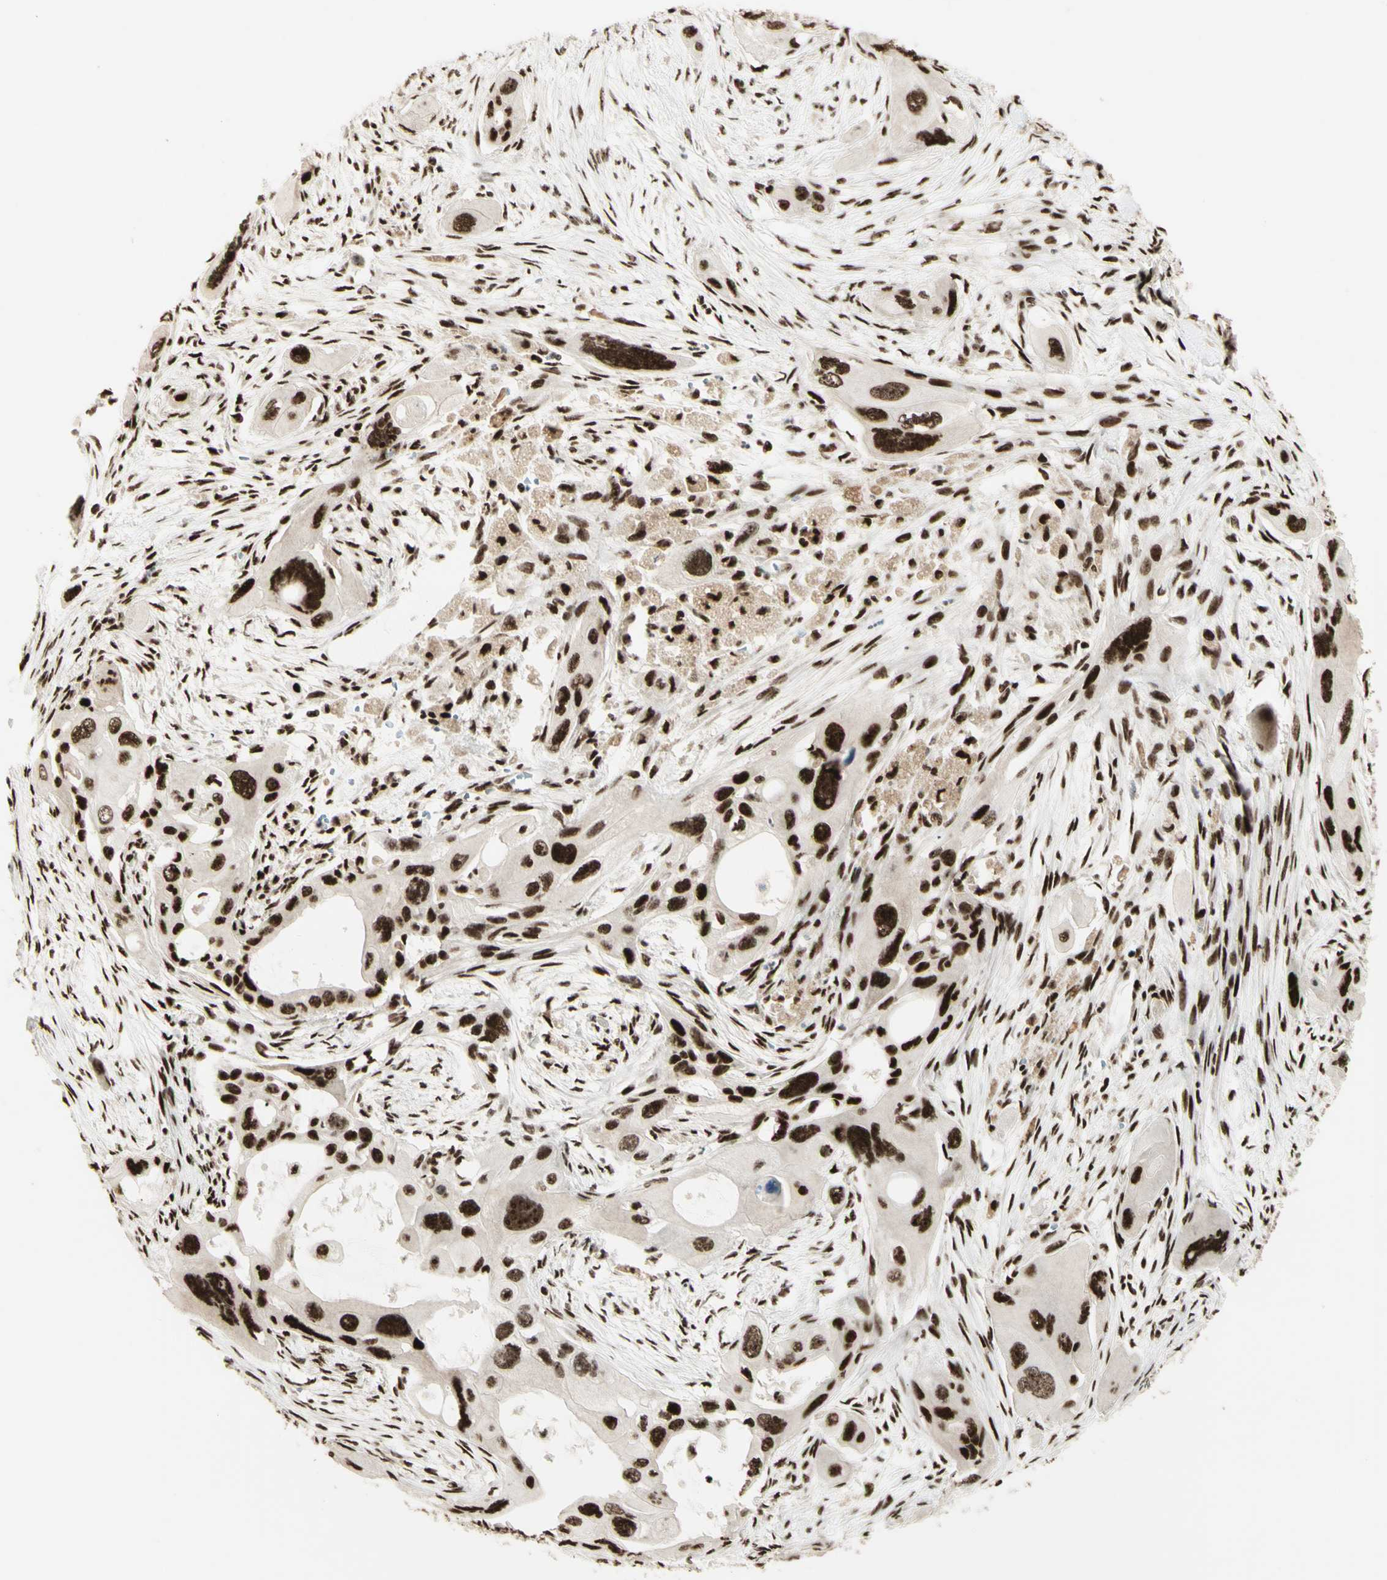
{"staining": {"intensity": "strong", "quantity": ">75%", "location": "nuclear"}, "tissue": "pancreatic cancer", "cell_type": "Tumor cells", "image_type": "cancer", "snomed": [{"axis": "morphology", "description": "Adenocarcinoma, NOS"}, {"axis": "topography", "description": "Pancreas"}], "caption": "Protein staining exhibits strong nuclear staining in approximately >75% of tumor cells in pancreatic cancer (adenocarcinoma). The protein is shown in brown color, while the nuclei are stained blue.", "gene": "DHX9", "patient": {"sex": "male", "age": 73}}